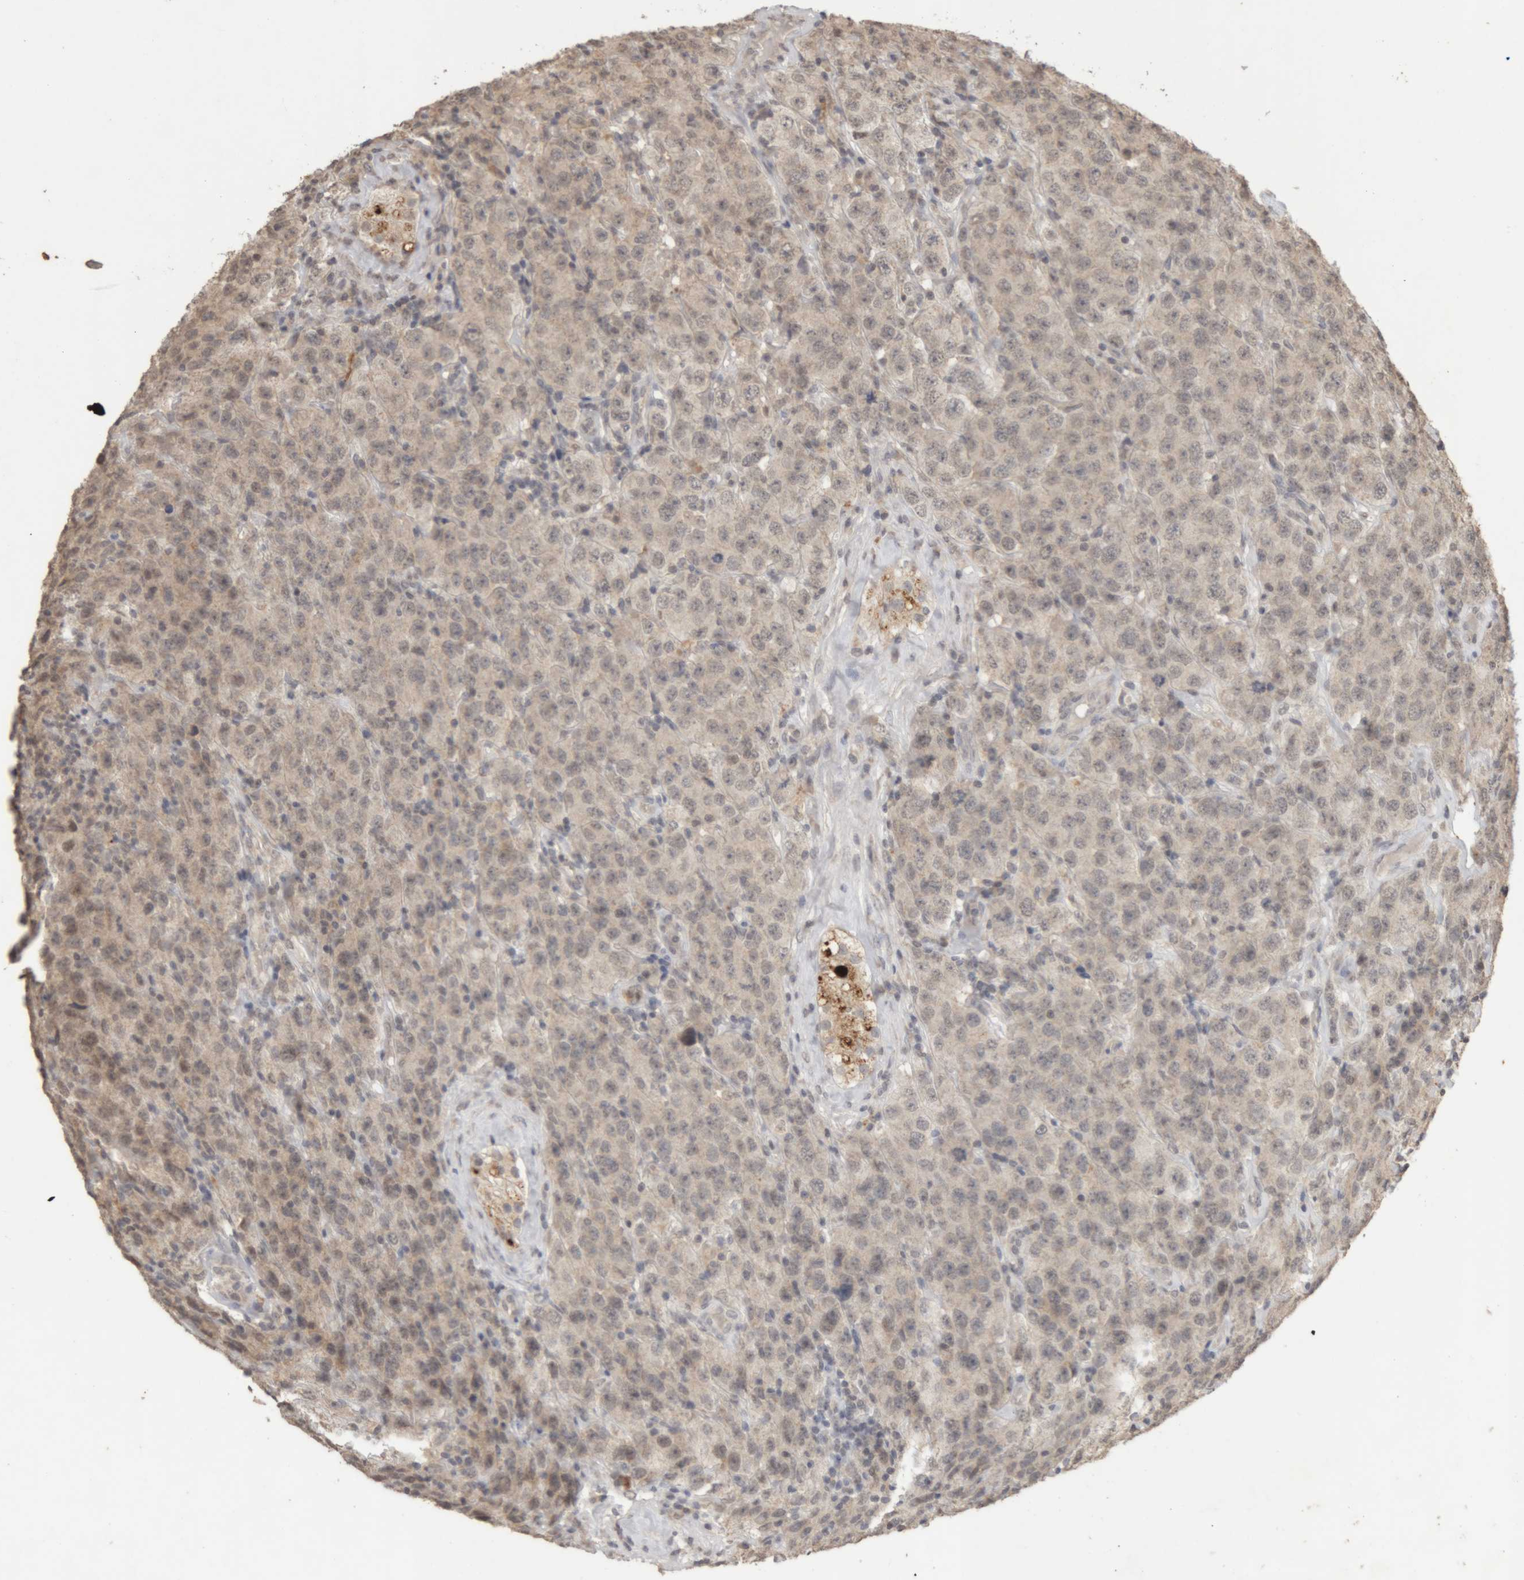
{"staining": {"intensity": "weak", "quantity": "25%-75%", "location": "cytoplasmic/membranous"}, "tissue": "testis cancer", "cell_type": "Tumor cells", "image_type": "cancer", "snomed": [{"axis": "morphology", "description": "Seminoma, NOS"}, {"axis": "topography", "description": "Testis"}], "caption": "Tumor cells exhibit low levels of weak cytoplasmic/membranous staining in approximately 25%-75% of cells in testis cancer (seminoma).", "gene": "KEAP1", "patient": {"sex": "male", "age": 52}}